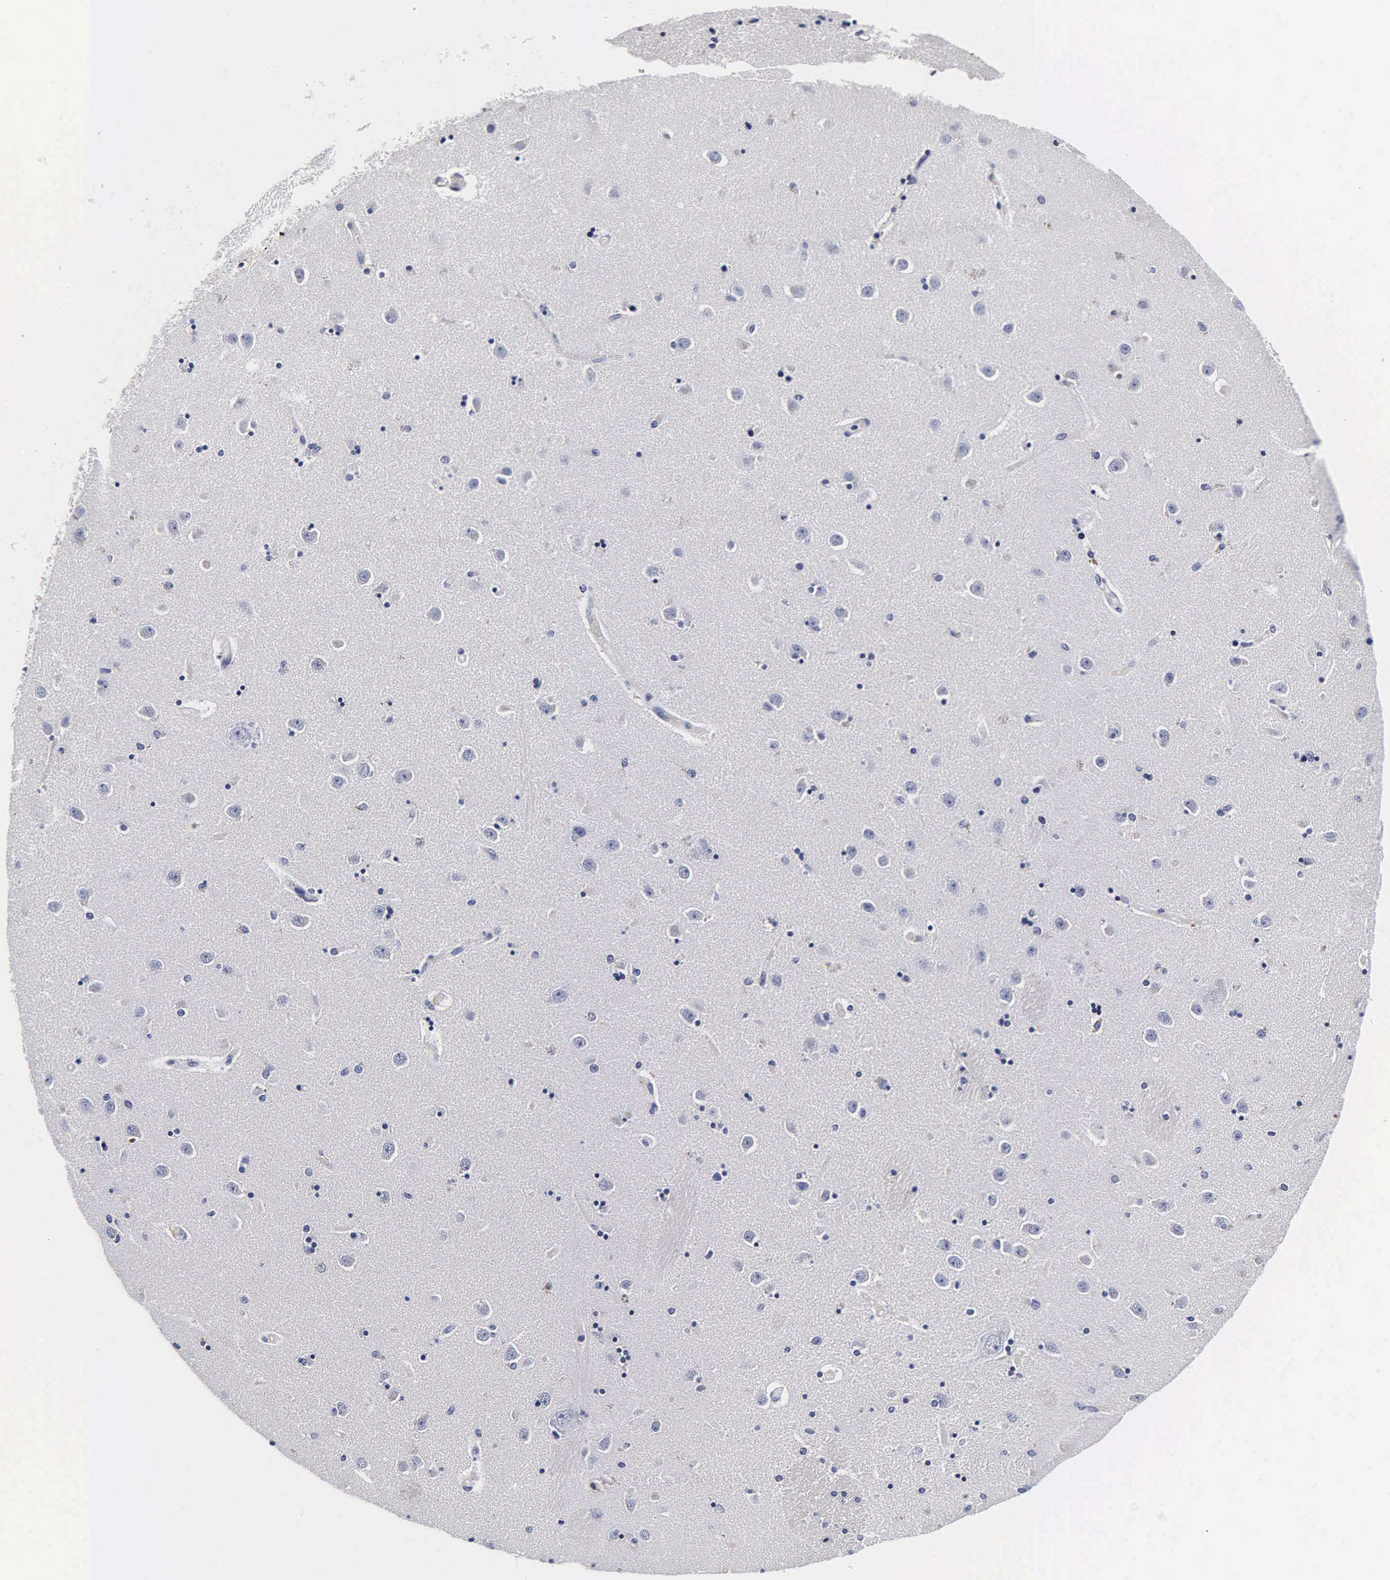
{"staining": {"intensity": "negative", "quantity": "none", "location": "none"}, "tissue": "caudate", "cell_type": "Glial cells", "image_type": "normal", "snomed": [{"axis": "morphology", "description": "Normal tissue, NOS"}, {"axis": "topography", "description": "Lateral ventricle wall"}], "caption": "Image shows no significant protein staining in glial cells of unremarkable caudate.", "gene": "TG", "patient": {"sex": "female", "age": 54}}